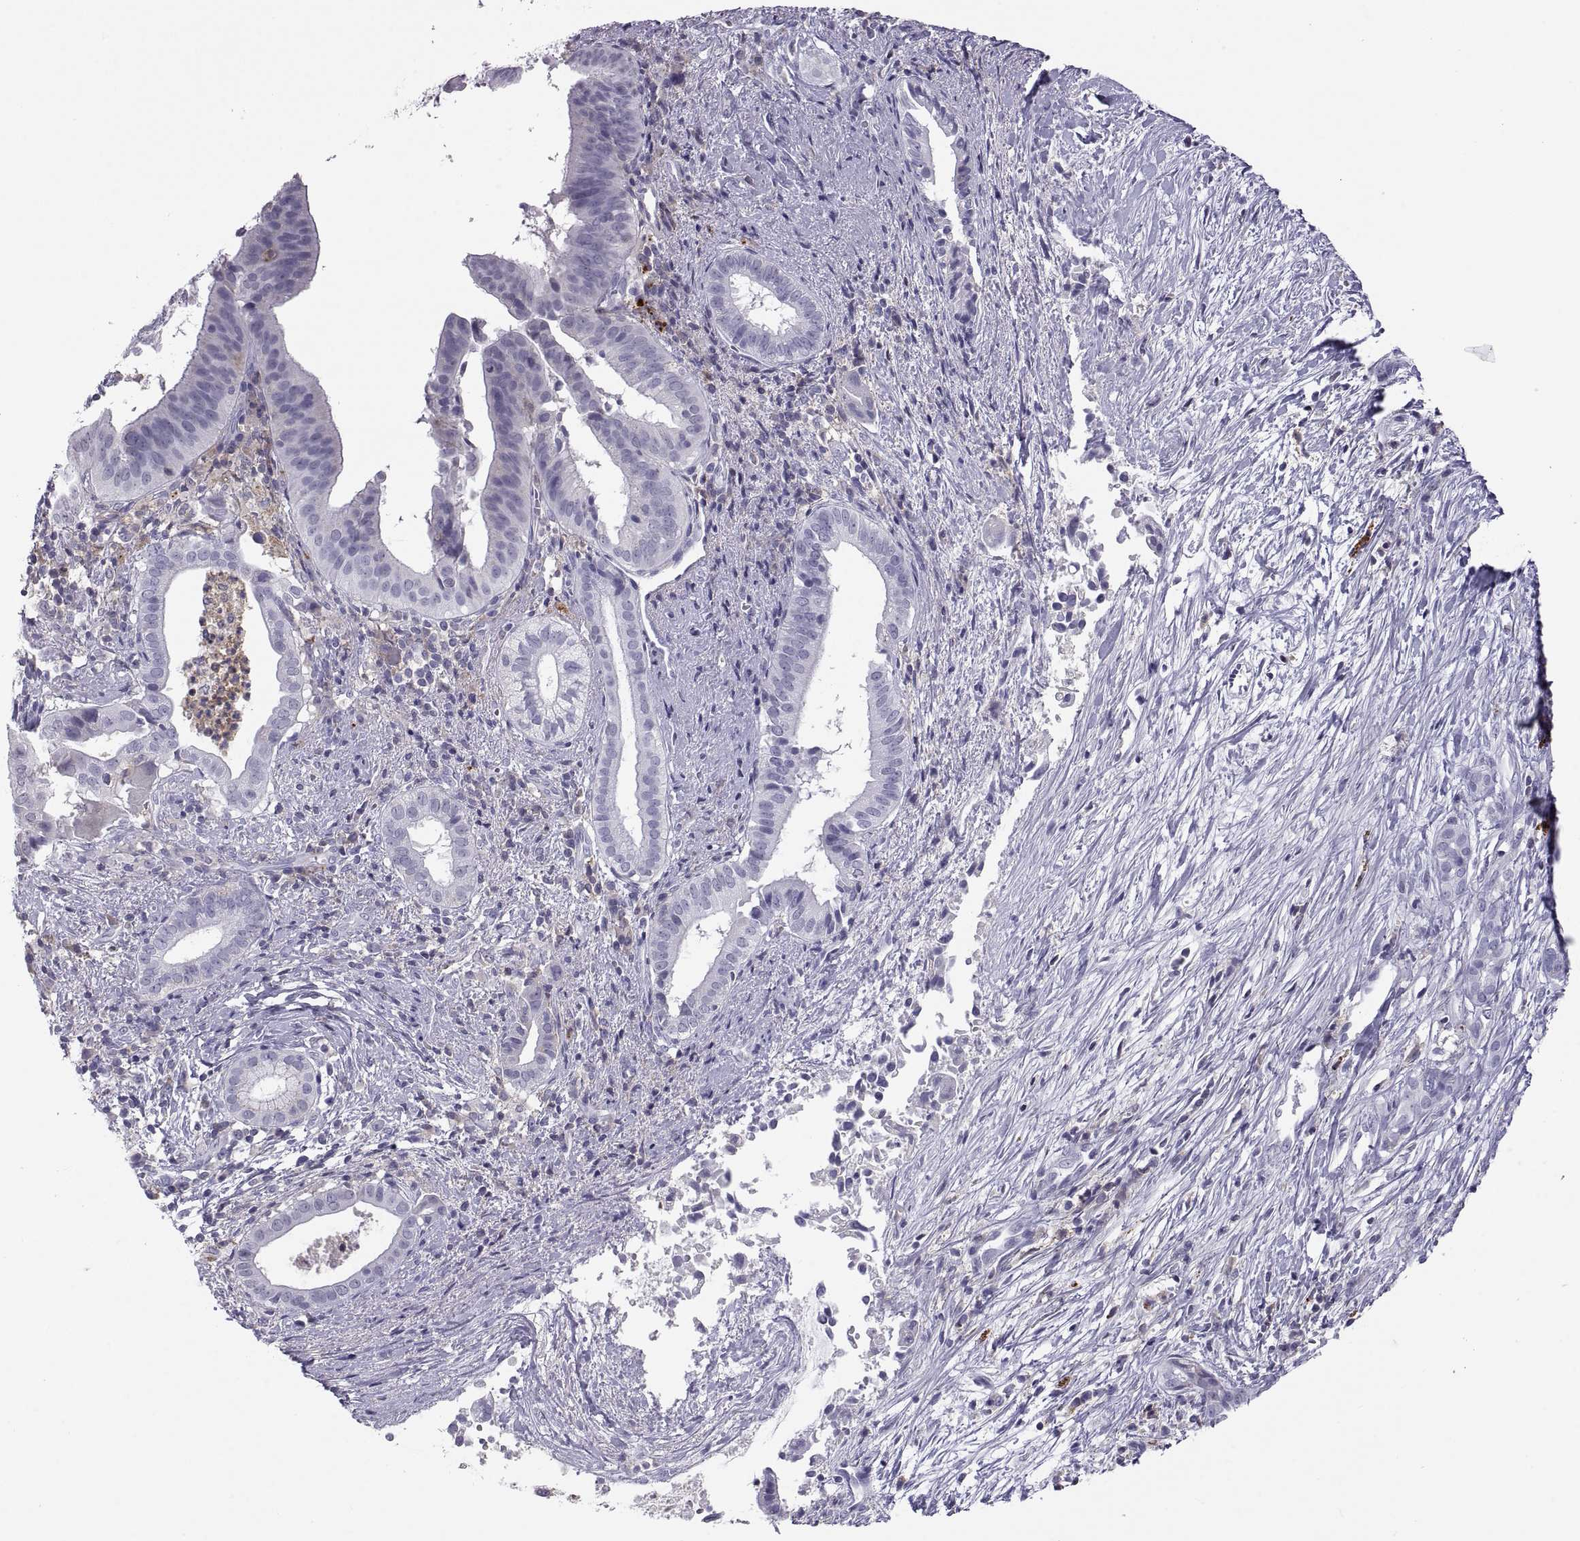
{"staining": {"intensity": "negative", "quantity": "none", "location": "none"}, "tissue": "pancreatic cancer", "cell_type": "Tumor cells", "image_type": "cancer", "snomed": [{"axis": "morphology", "description": "Adenocarcinoma, NOS"}, {"axis": "topography", "description": "Pancreas"}], "caption": "IHC photomicrograph of neoplastic tissue: human pancreatic cancer stained with DAB demonstrates no significant protein positivity in tumor cells.", "gene": "RGS19", "patient": {"sex": "male", "age": 61}}